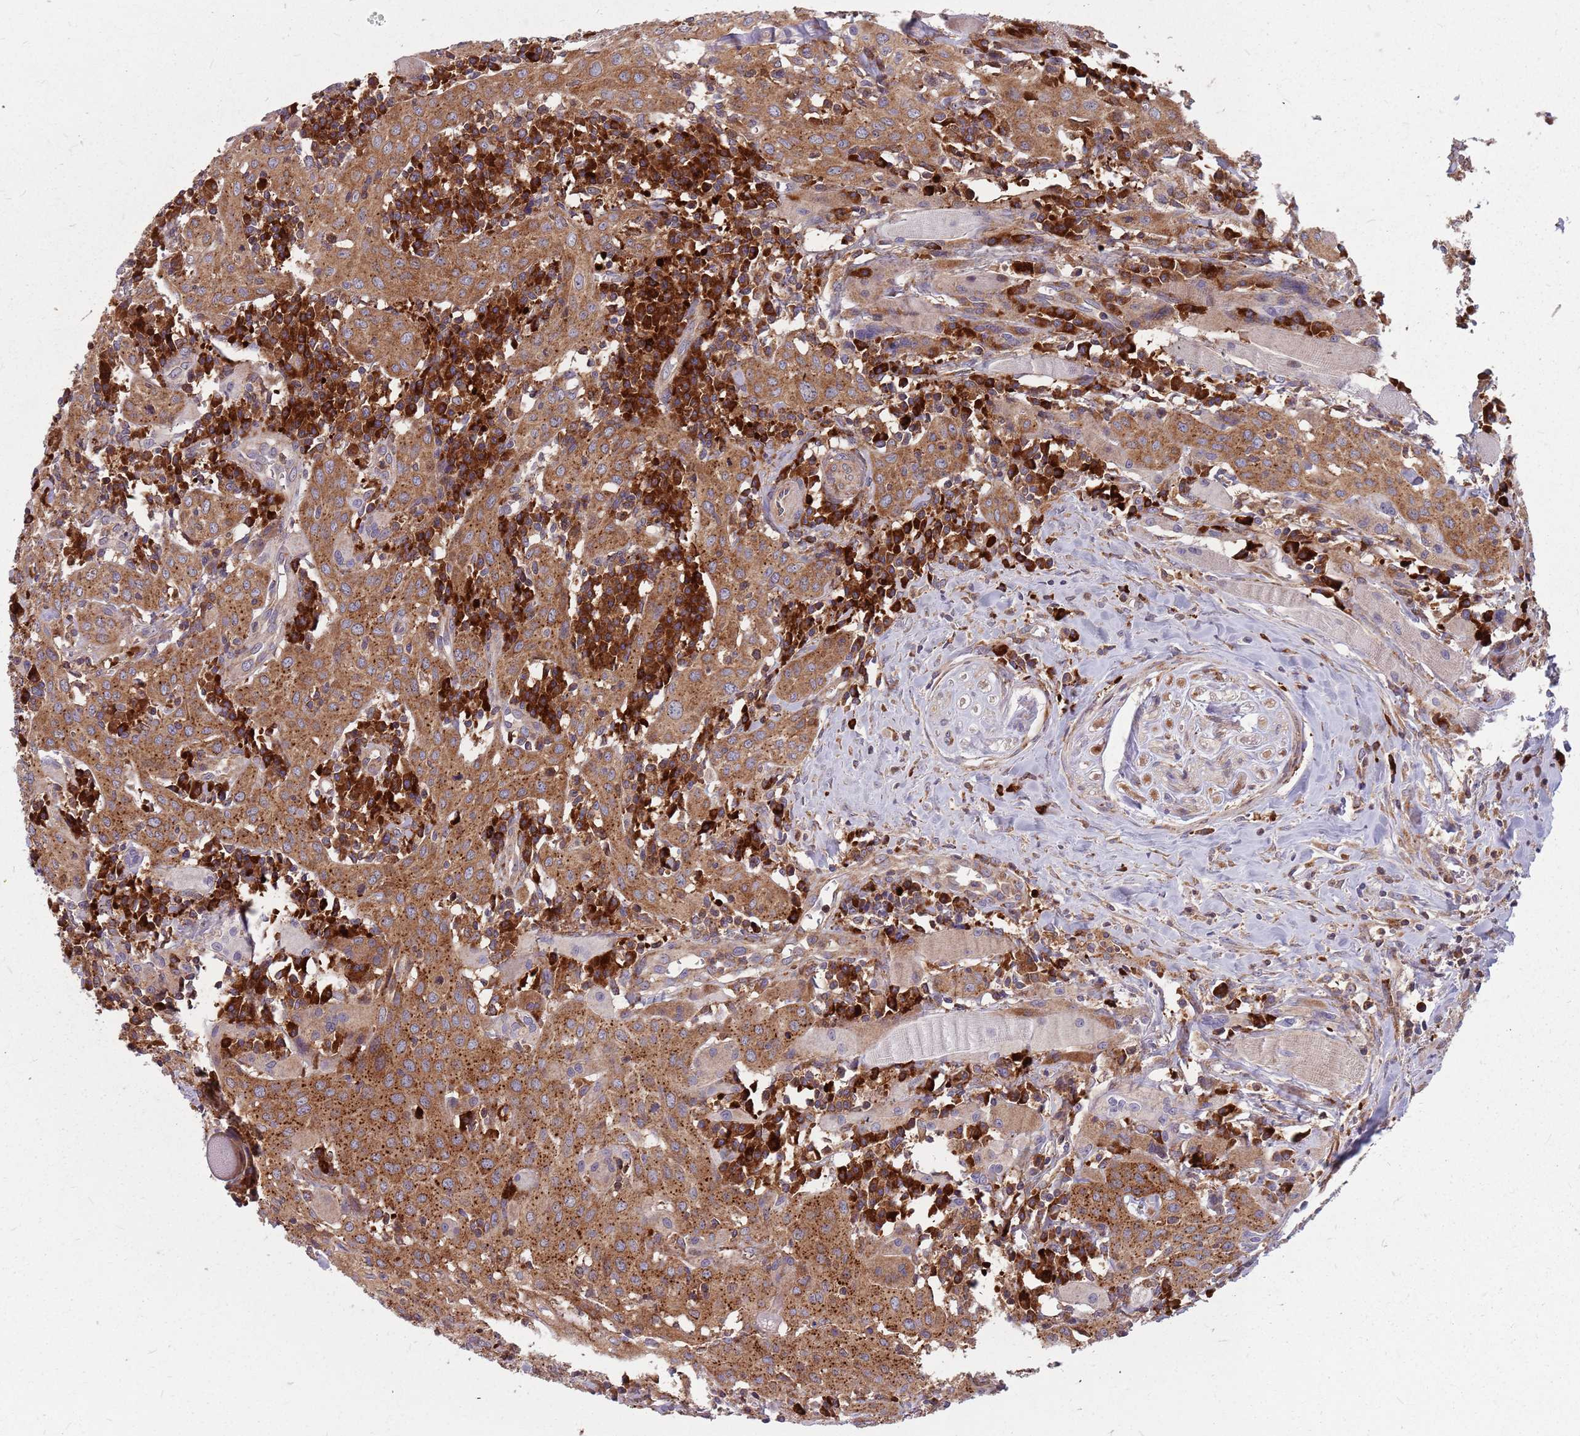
{"staining": {"intensity": "moderate", "quantity": ">75%", "location": "cytoplasmic/membranous"}, "tissue": "head and neck cancer", "cell_type": "Tumor cells", "image_type": "cancer", "snomed": [{"axis": "morphology", "description": "Squamous cell carcinoma, NOS"}, {"axis": "topography", "description": "Oral tissue"}, {"axis": "topography", "description": "Head-Neck"}], "caption": "An immunohistochemistry (IHC) histopathology image of neoplastic tissue is shown. Protein staining in brown shows moderate cytoplasmic/membranous positivity in squamous cell carcinoma (head and neck) within tumor cells.", "gene": "NME4", "patient": {"sex": "female", "age": 70}}